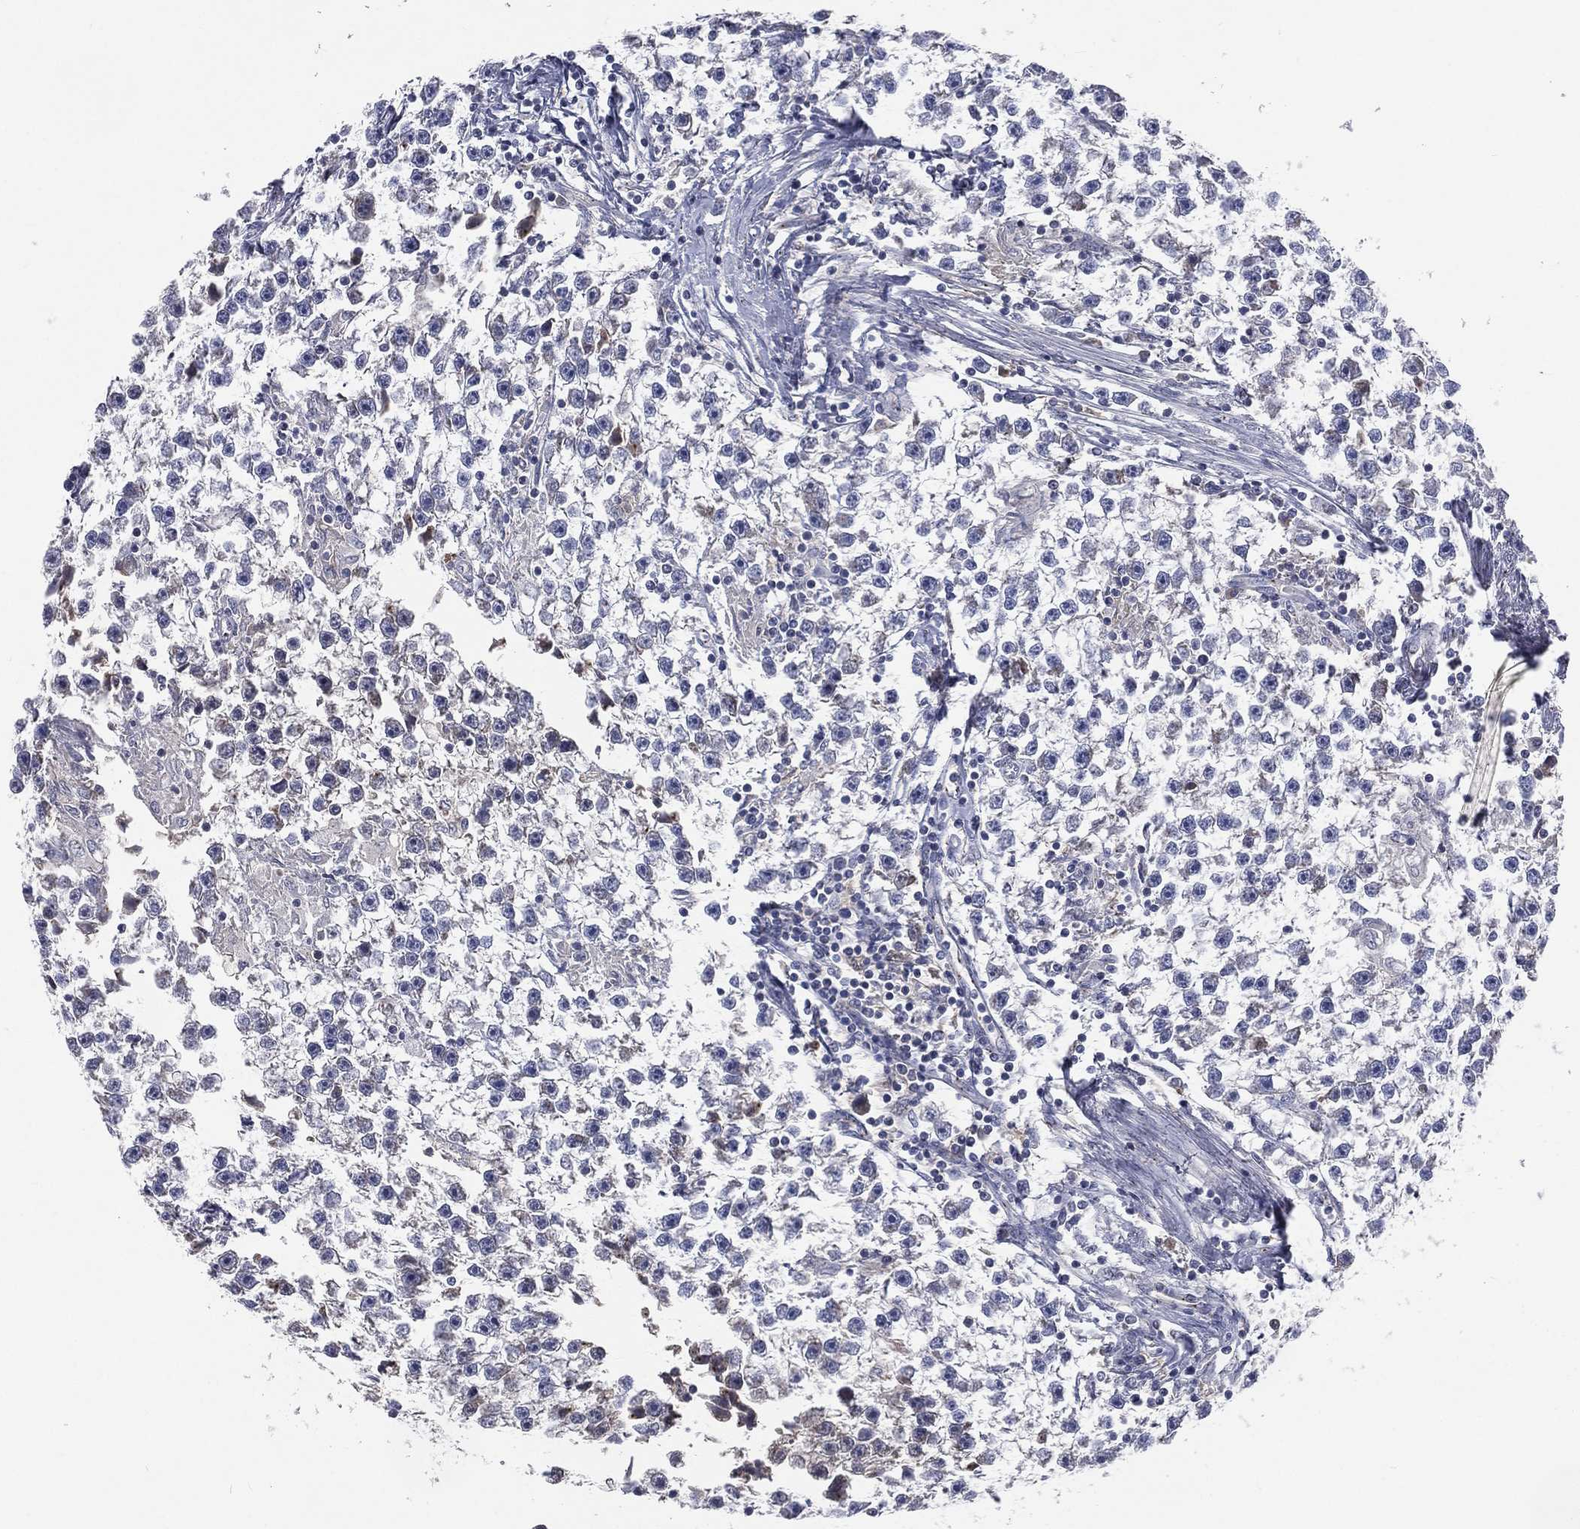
{"staining": {"intensity": "negative", "quantity": "none", "location": "none"}, "tissue": "testis cancer", "cell_type": "Tumor cells", "image_type": "cancer", "snomed": [{"axis": "morphology", "description": "Seminoma, NOS"}, {"axis": "topography", "description": "Testis"}], "caption": "DAB immunohistochemical staining of testis seminoma shows no significant positivity in tumor cells.", "gene": "CROCC", "patient": {"sex": "male", "age": 59}}